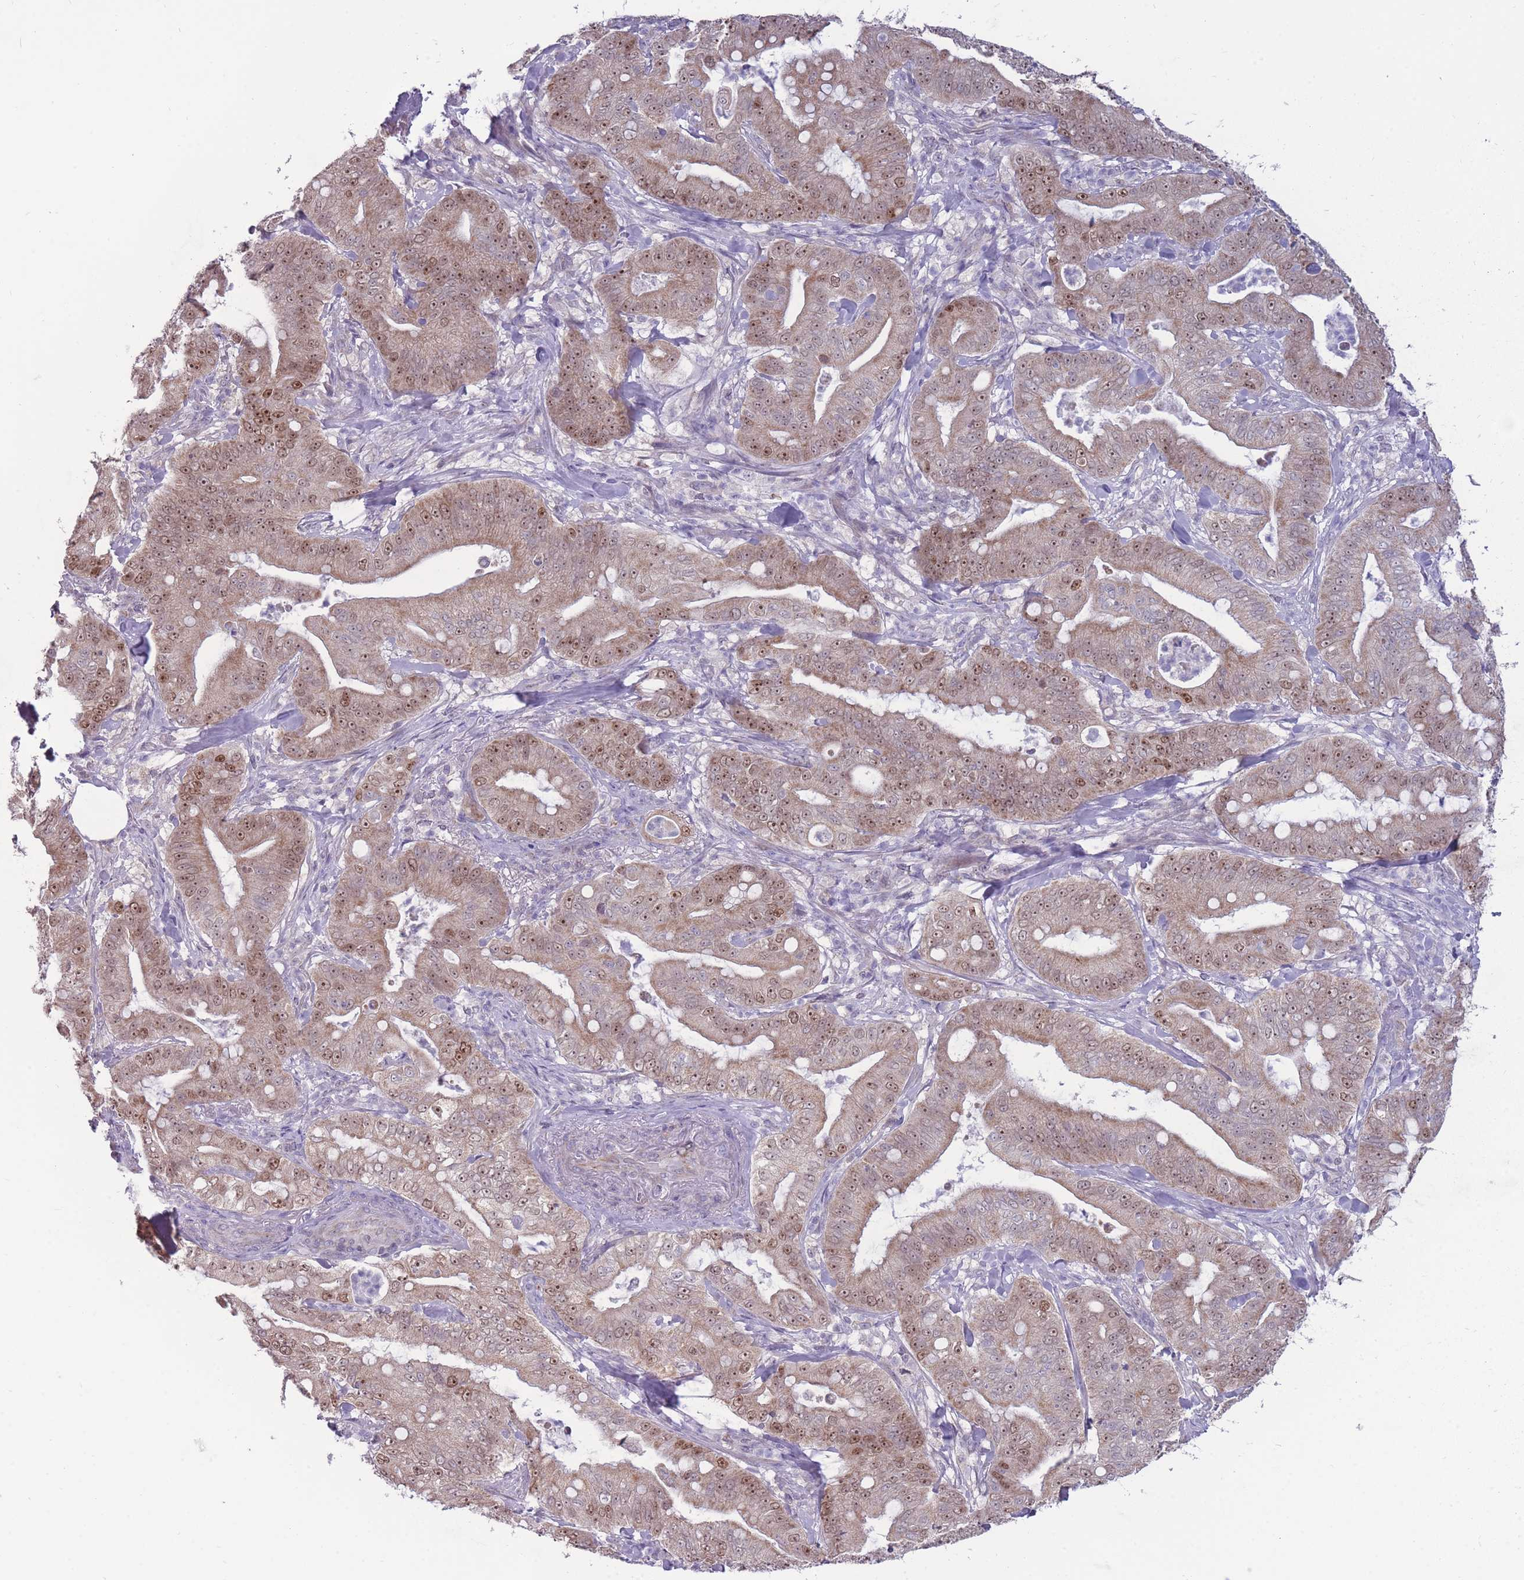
{"staining": {"intensity": "moderate", "quantity": ">75%", "location": "nuclear"}, "tissue": "pancreatic cancer", "cell_type": "Tumor cells", "image_type": "cancer", "snomed": [{"axis": "morphology", "description": "Adenocarcinoma, NOS"}, {"axis": "topography", "description": "Pancreas"}], "caption": "Immunohistochemical staining of pancreatic cancer (adenocarcinoma) displays moderate nuclear protein positivity in approximately >75% of tumor cells. (Brightfield microscopy of DAB IHC at high magnification).", "gene": "MCIDAS", "patient": {"sex": "male", "age": 71}}